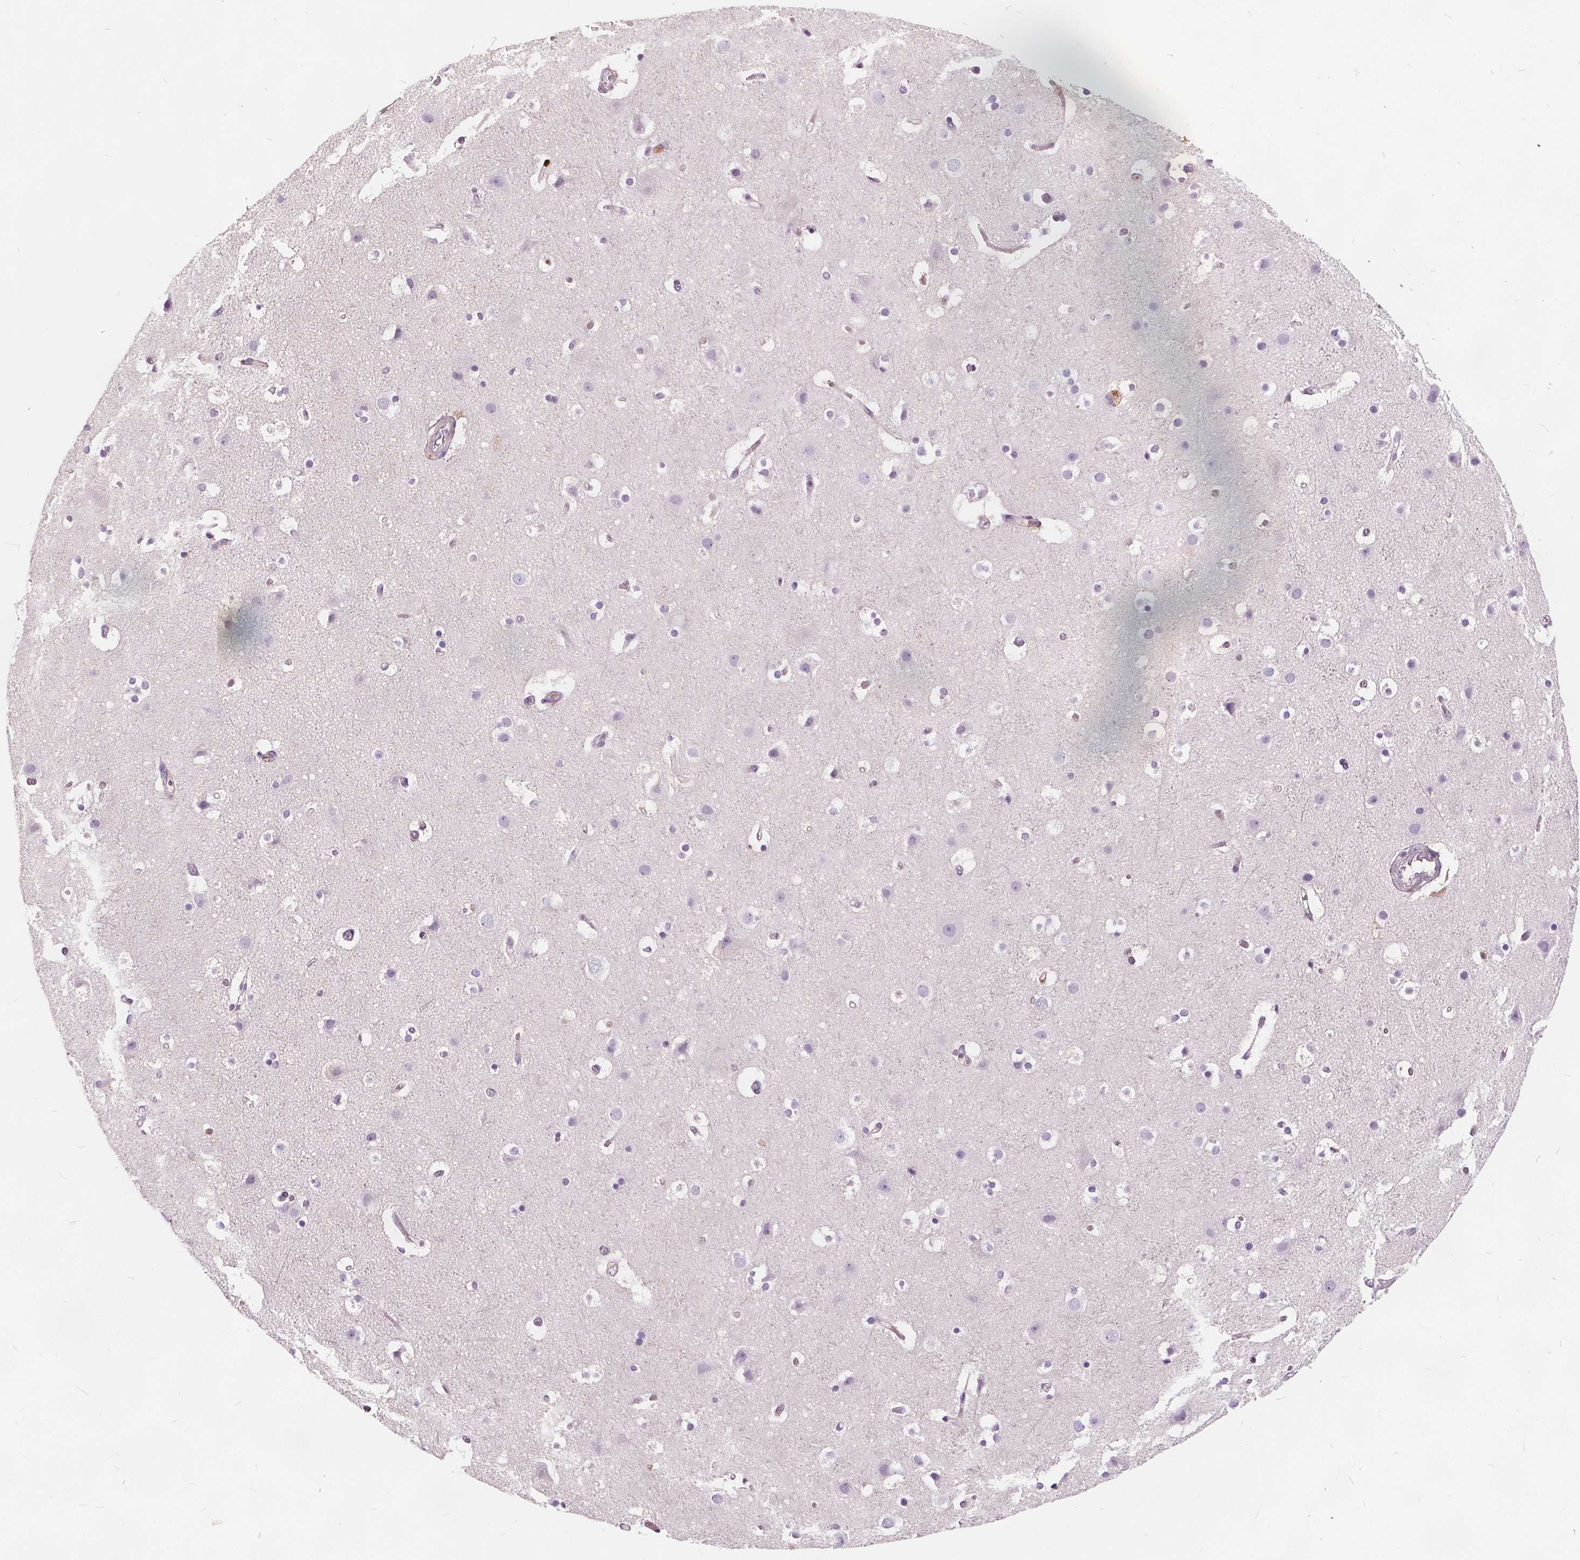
{"staining": {"intensity": "negative", "quantity": "none", "location": "none"}, "tissue": "cerebral cortex", "cell_type": "Endothelial cells", "image_type": "normal", "snomed": [{"axis": "morphology", "description": "Normal tissue, NOS"}, {"axis": "topography", "description": "Cerebral cortex"}], "caption": "Photomicrograph shows no significant protein expression in endothelial cells of normal cerebral cortex.", "gene": "HAAO", "patient": {"sex": "female", "age": 52}}